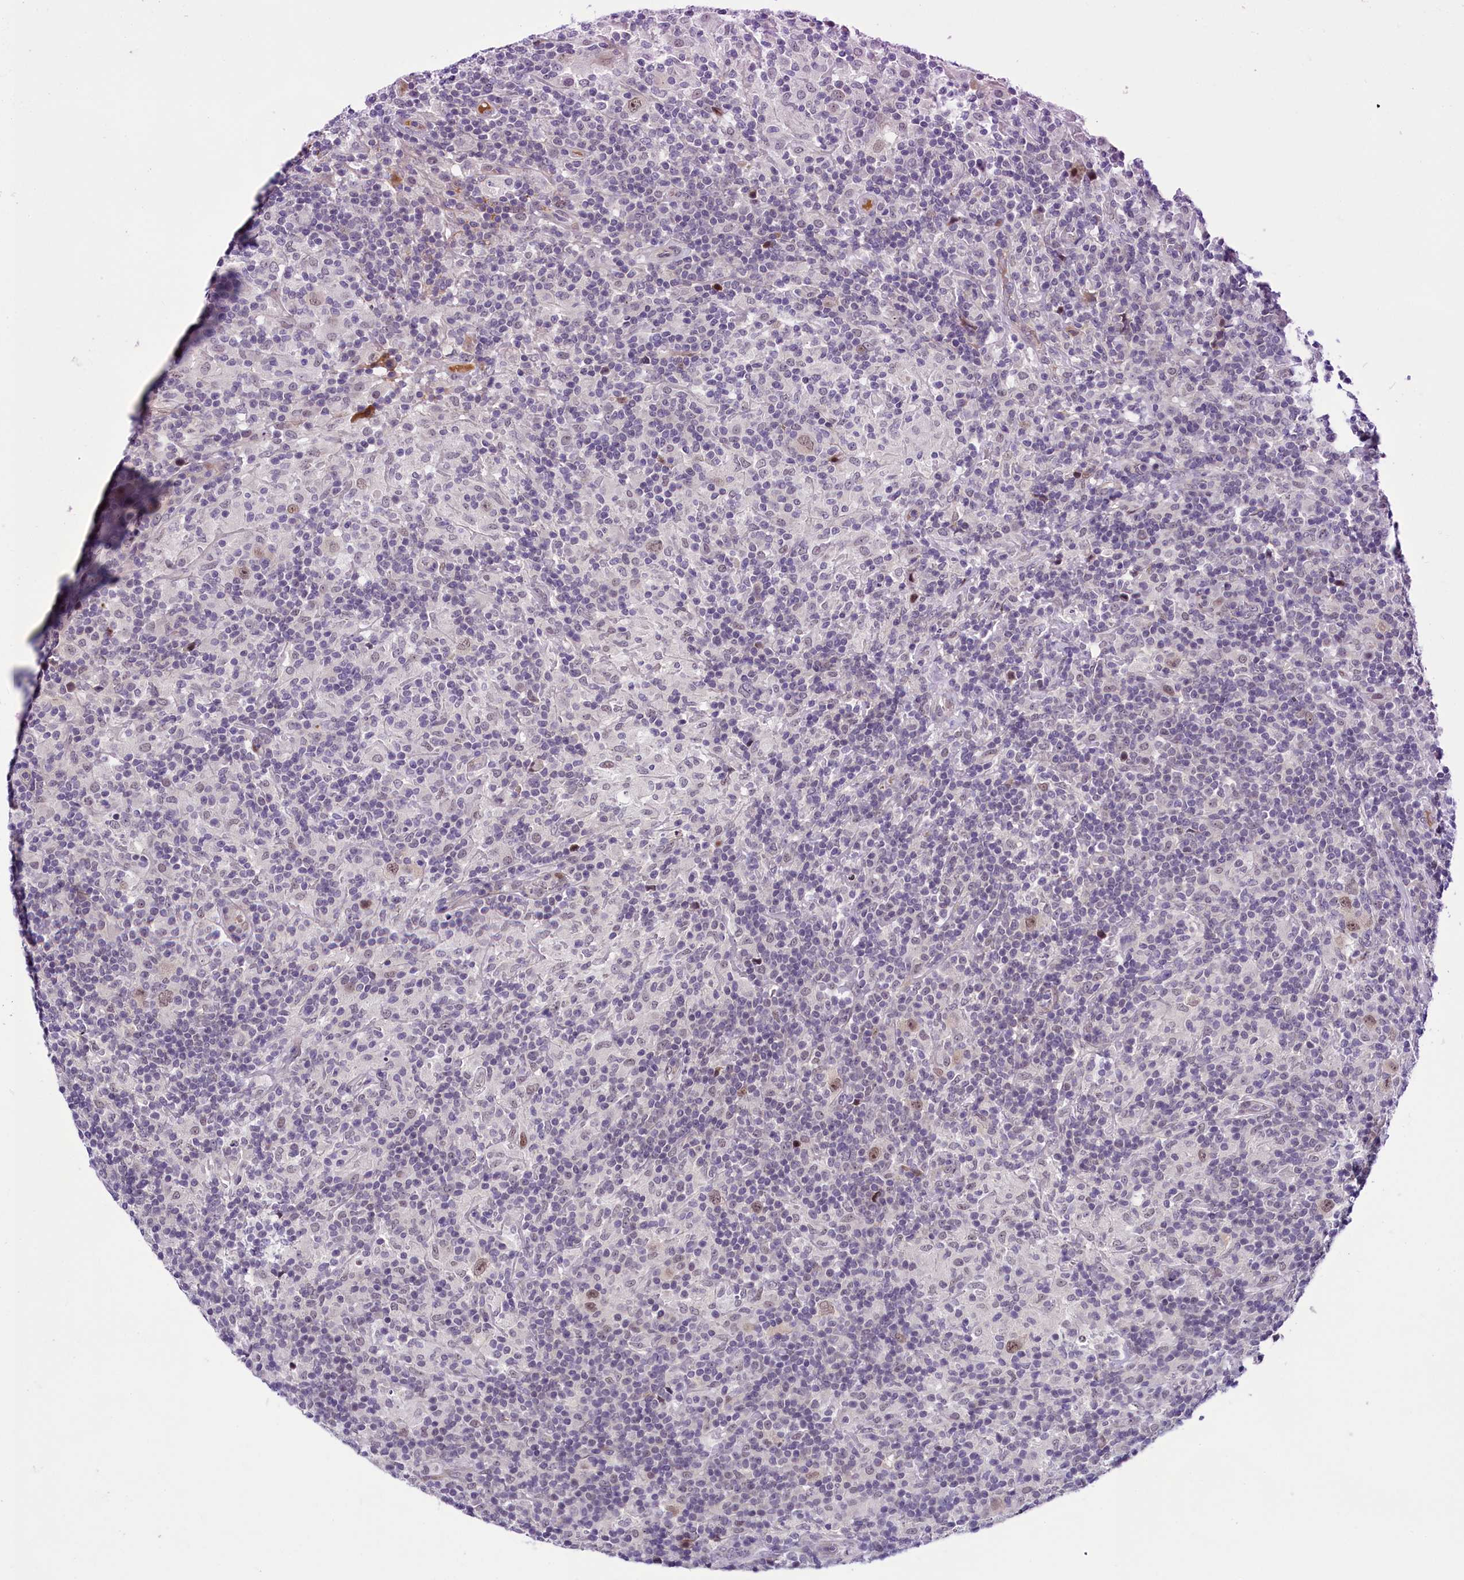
{"staining": {"intensity": "weak", "quantity": ">75%", "location": "nuclear"}, "tissue": "lymphoma", "cell_type": "Tumor cells", "image_type": "cancer", "snomed": [{"axis": "morphology", "description": "Hodgkin's disease, NOS"}, {"axis": "topography", "description": "Lymph node"}], "caption": "Lymphoma stained with immunohistochemistry reveals weak nuclear staining in about >75% of tumor cells. (IHC, brightfield microscopy, high magnification).", "gene": "CCDC106", "patient": {"sex": "male", "age": 70}}